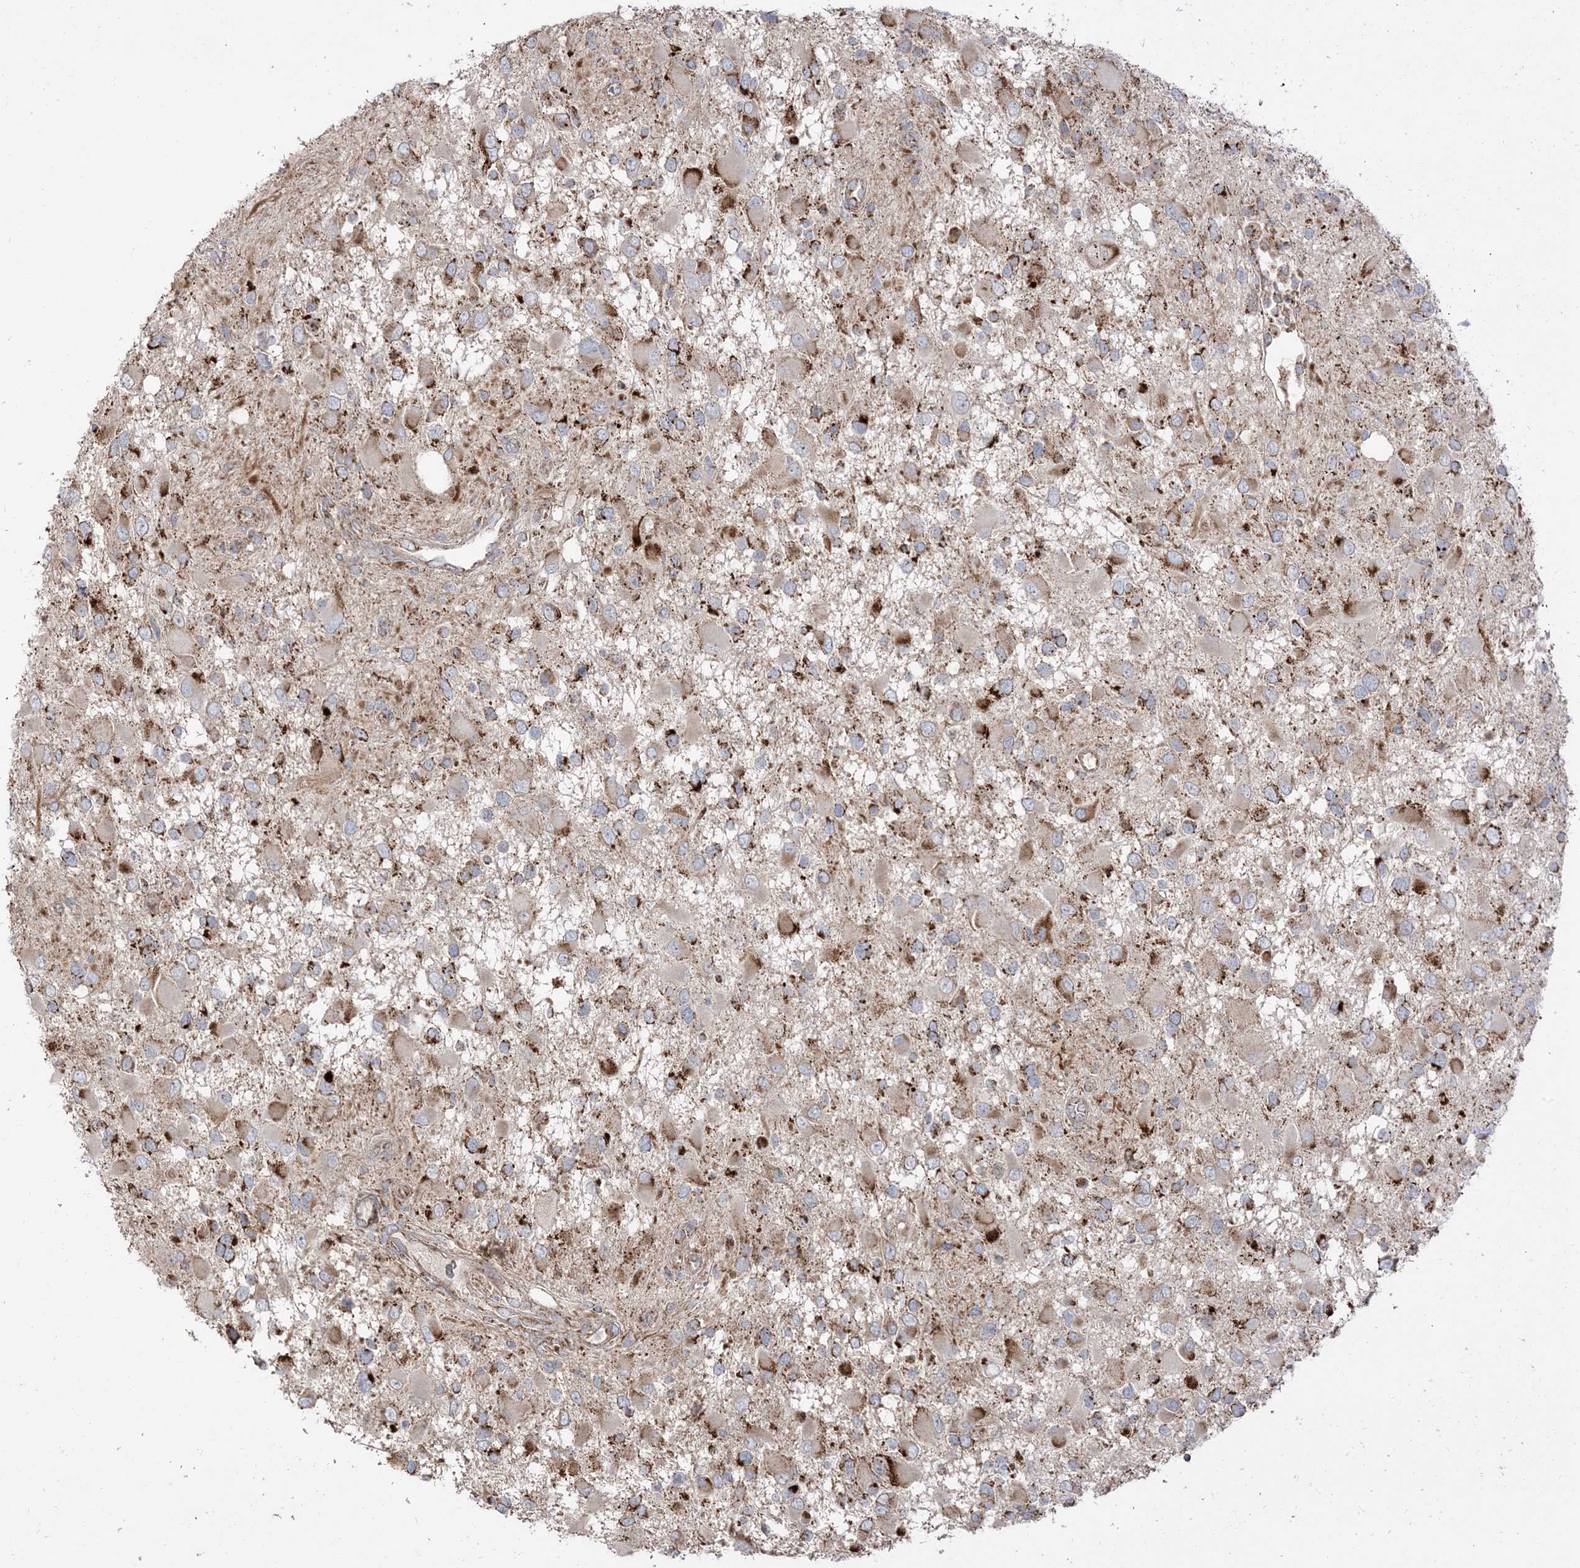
{"staining": {"intensity": "strong", "quantity": "25%-75%", "location": "cytoplasmic/membranous"}, "tissue": "glioma", "cell_type": "Tumor cells", "image_type": "cancer", "snomed": [{"axis": "morphology", "description": "Glioma, malignant, High grade"}, {"axis": "topography", "description": "Brain"}], "caption": "Malignant glioma (high-grade) was stained to show a protein in brown. There is high levels of strong cytoplasmic/membranous positivity in approximately 25%-75% of tumor cells. (brown staining indicates protein expression, while blue staining denotes nuclei).", "gene": "AARS2", "patient": {"sex": "male", "age": 53}}